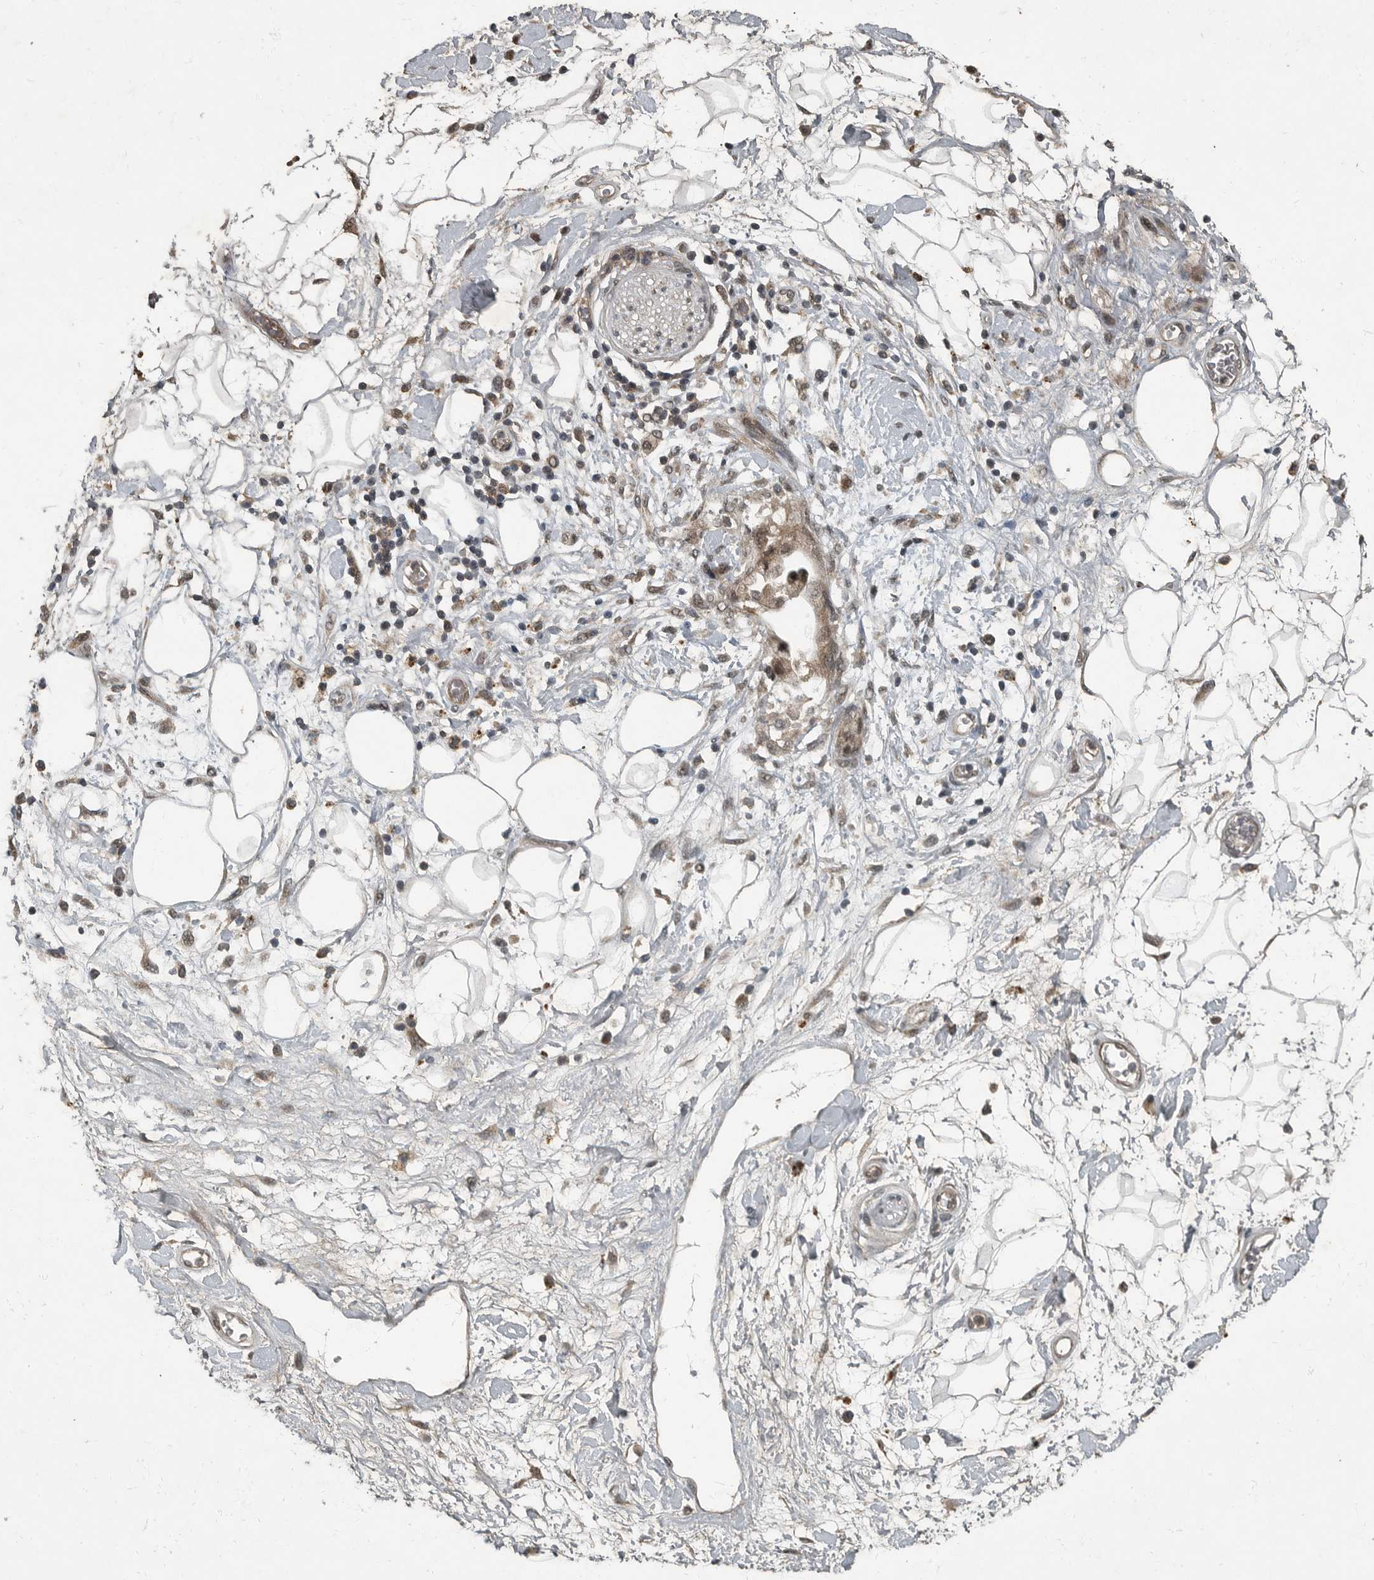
{"staining": {"intensity": "weak", "quantity": ">75%", "location": "cytoplasmic/membranous"}, "tissue": "adipose tissue", "cell_type": "Adipocytes", "image_type": "normal", "snomed": [{"axis": "morphology", "description": "Normal tissue, NOS"}, {"axis": "morphology", "description": "Adenocarcinoma, NOS"}, {"axis": "topography", "description": "Duodenum"}, {"axis": "topography", "description": "Peripheral nerve tissue"}], "caption": "Human adipose tissue stained for a protein (brown) displays weak cytoplasmic/membranous positive staining in about >75% of adipocytes.", "gene": "FOXO1", "patient": {"sex": "female", "age": 60}}